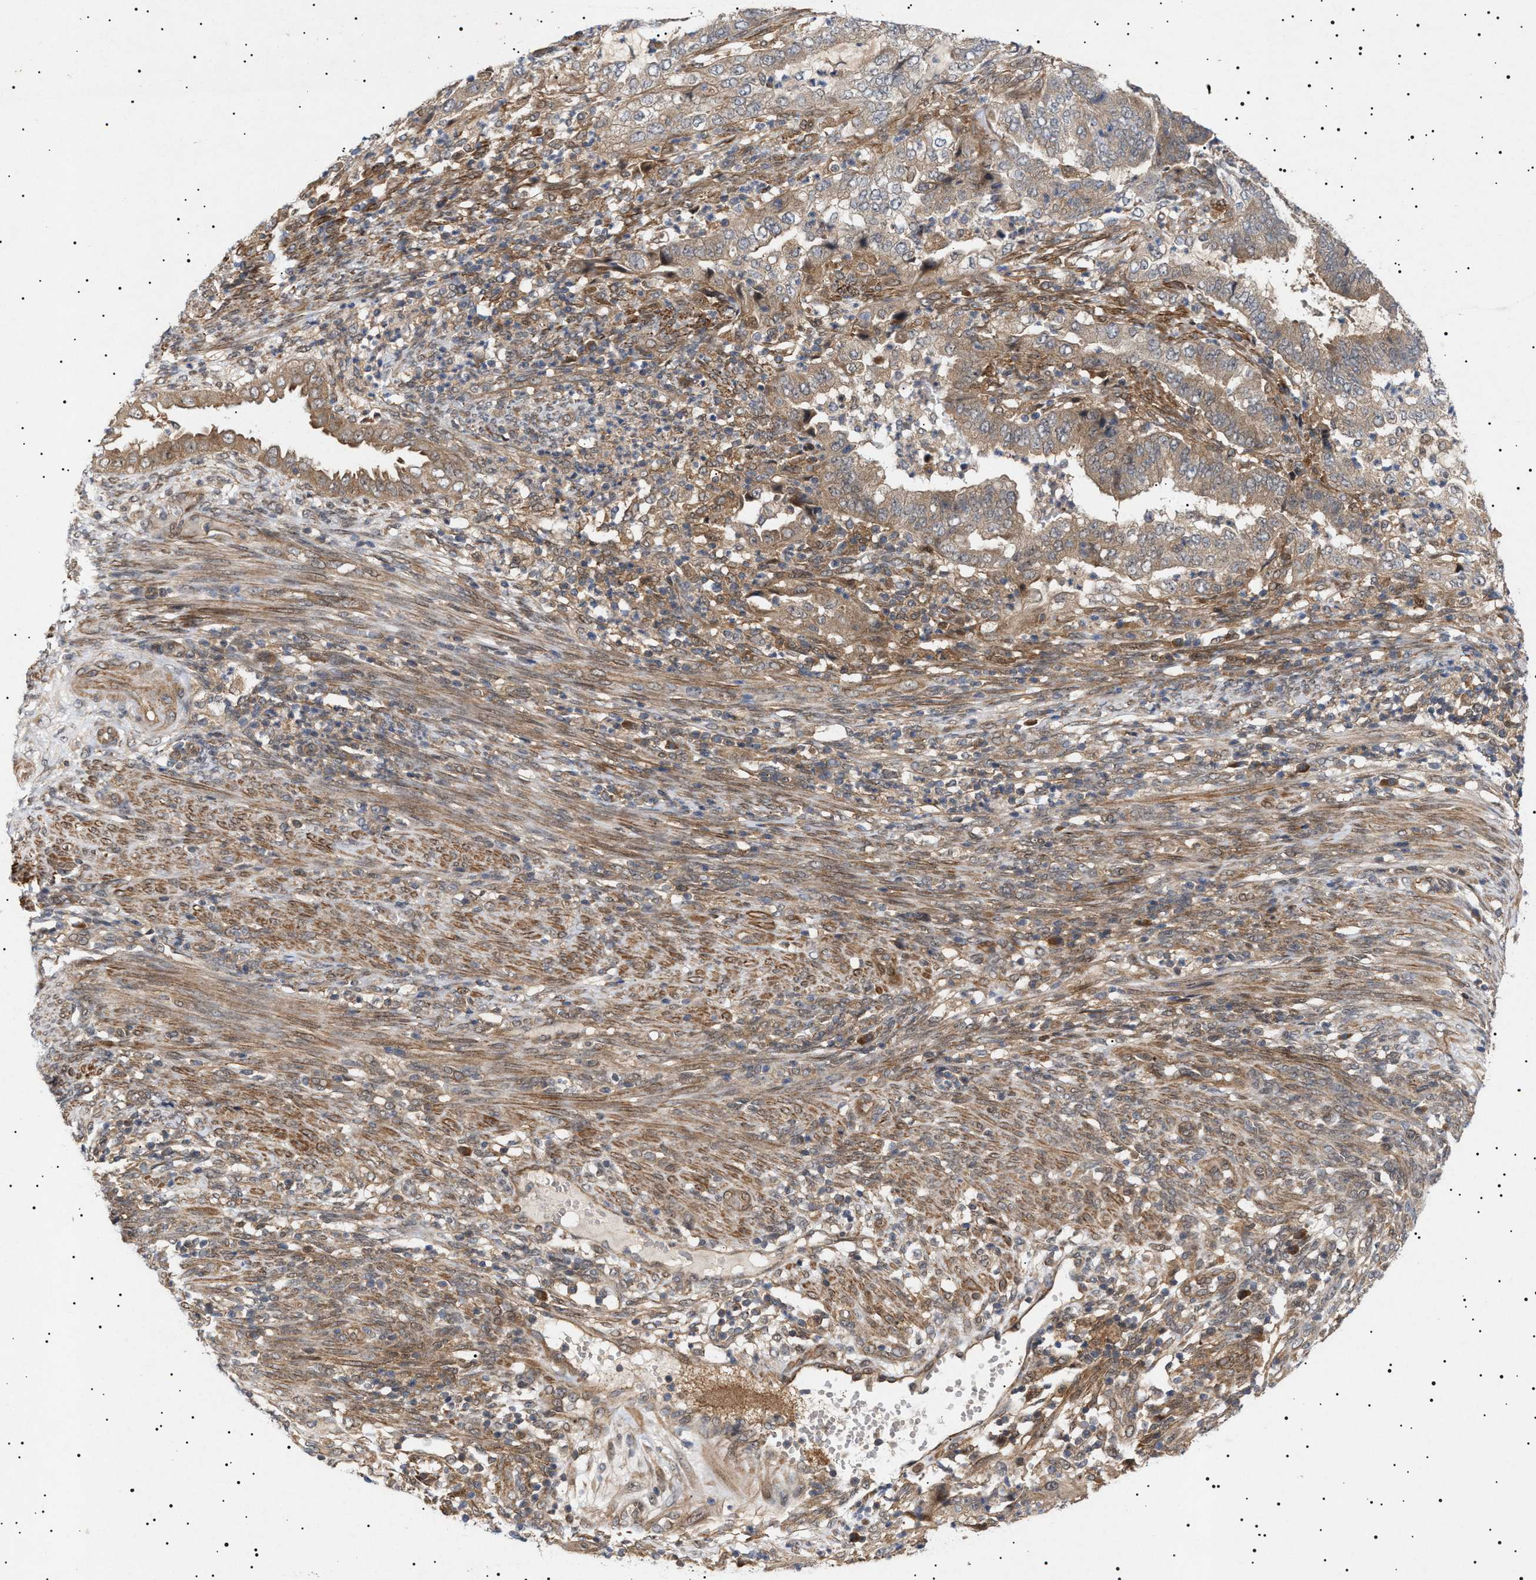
{"staining": {"intensity": "weak", "quantity": ">75%", "location": "cytoplasmic/membranous"}, "tissue": "endometrial cancer", "cell_type": "Tumor cells", "image_type": "cancer", "snomed": [{"axis": "morphology", "description": "Adenocarcinoma, NOS"}, {"axis": "topography", "description": "Endometrium"}], "caption": "Immunohistochemical staining of adenocarcinoma (endometrial) reveals weak cytoplasmic/membranous protein staining in approximately >75% of tumor cells.", "gene": "NPLOC4", "patient": {"sex": "female", "age": 51}}